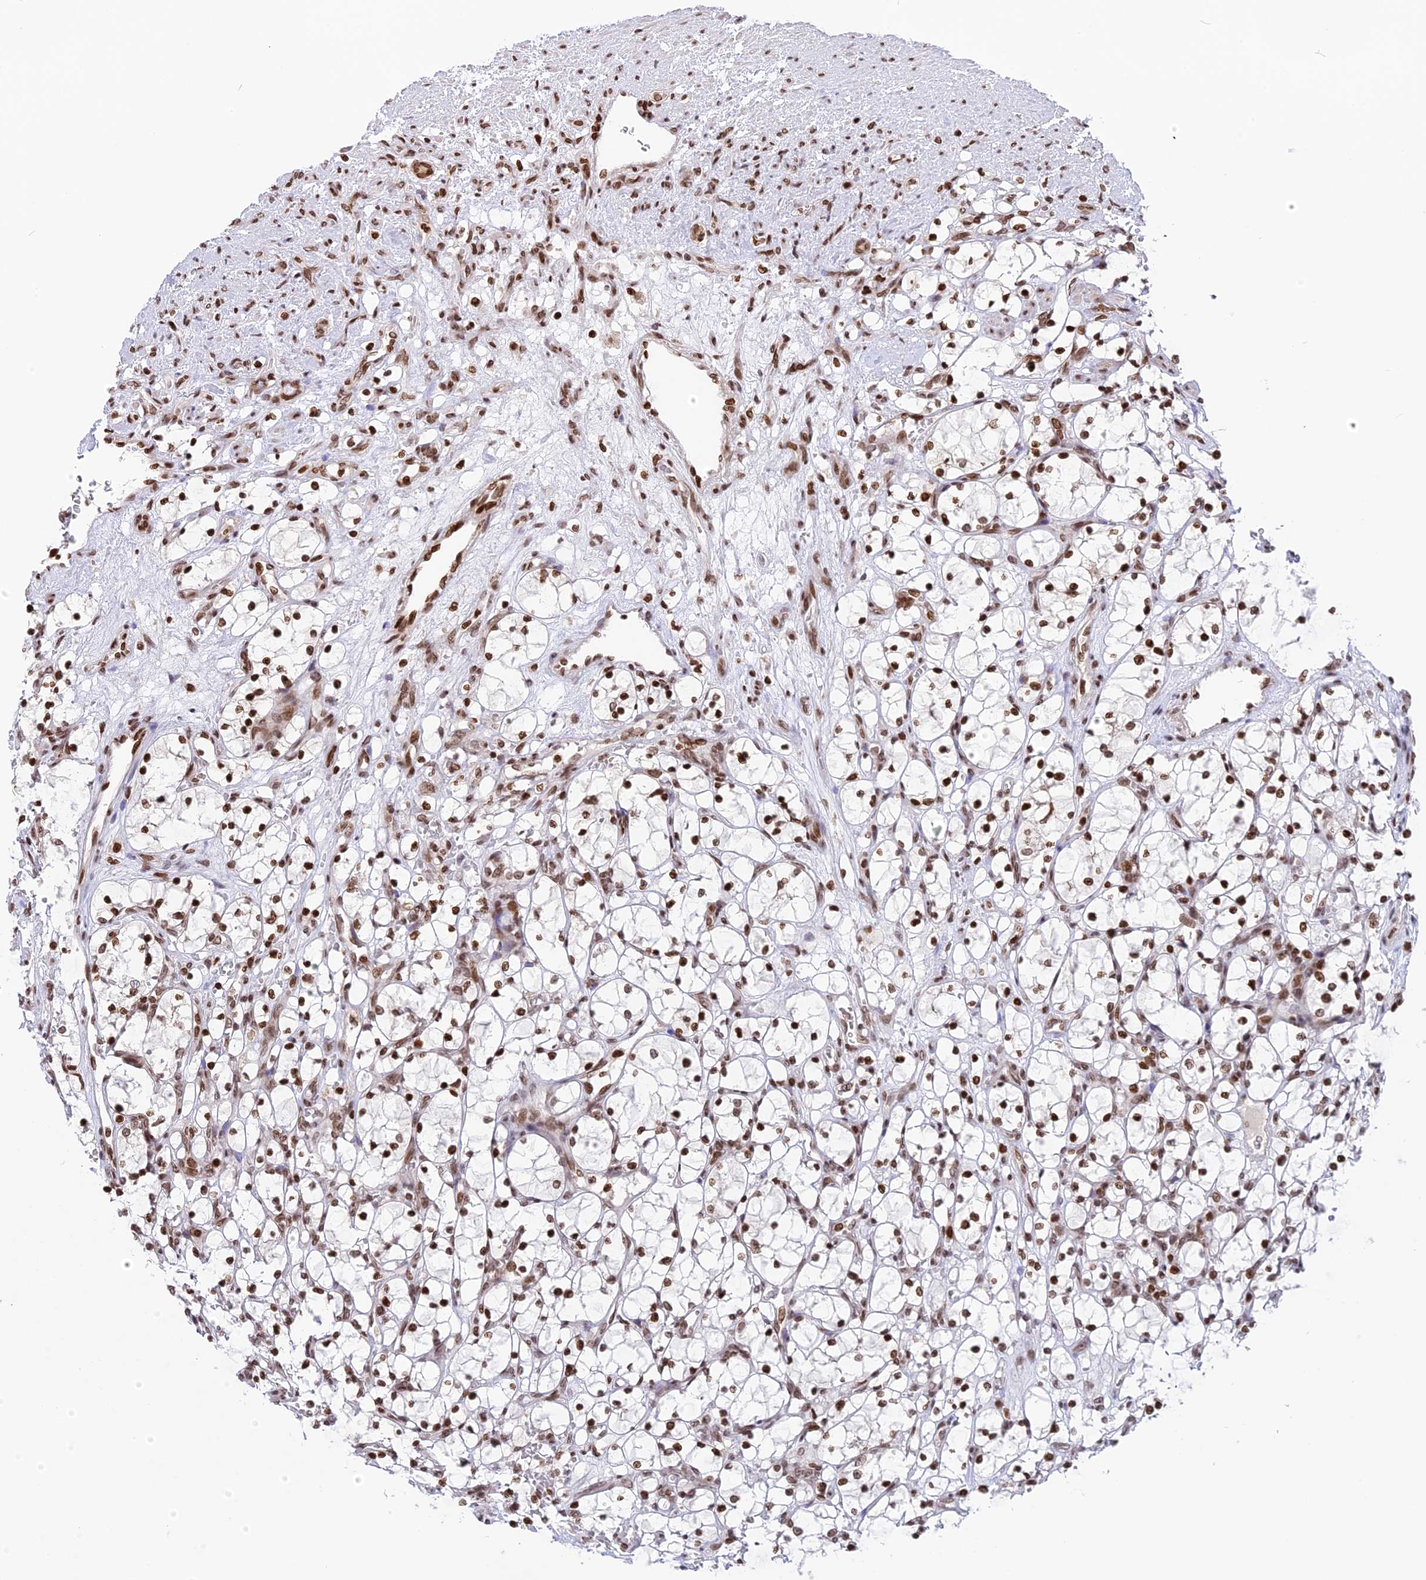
{"staining": {"intensity": "moderate", "quantity": ">75%", "location": "nuclear"}, "tissue": "renal cancer", "cell_type": "Tumor cells", "image_type": "cancer", "snomed": [{"axis": "morphology", "description": "Adenocarcinoma, NOS"}, {"axis": "topography", "description": "Kidney"}], "caption": "Immunohistochemistry histopathology image of renal adenocarcinoma stained for a protein (brown), which exhibits medium levels of moderate nuclear staining in about >75% of tumor cells.", "gene": "TET2", "patient": {"sex": "female", "age": 69}}